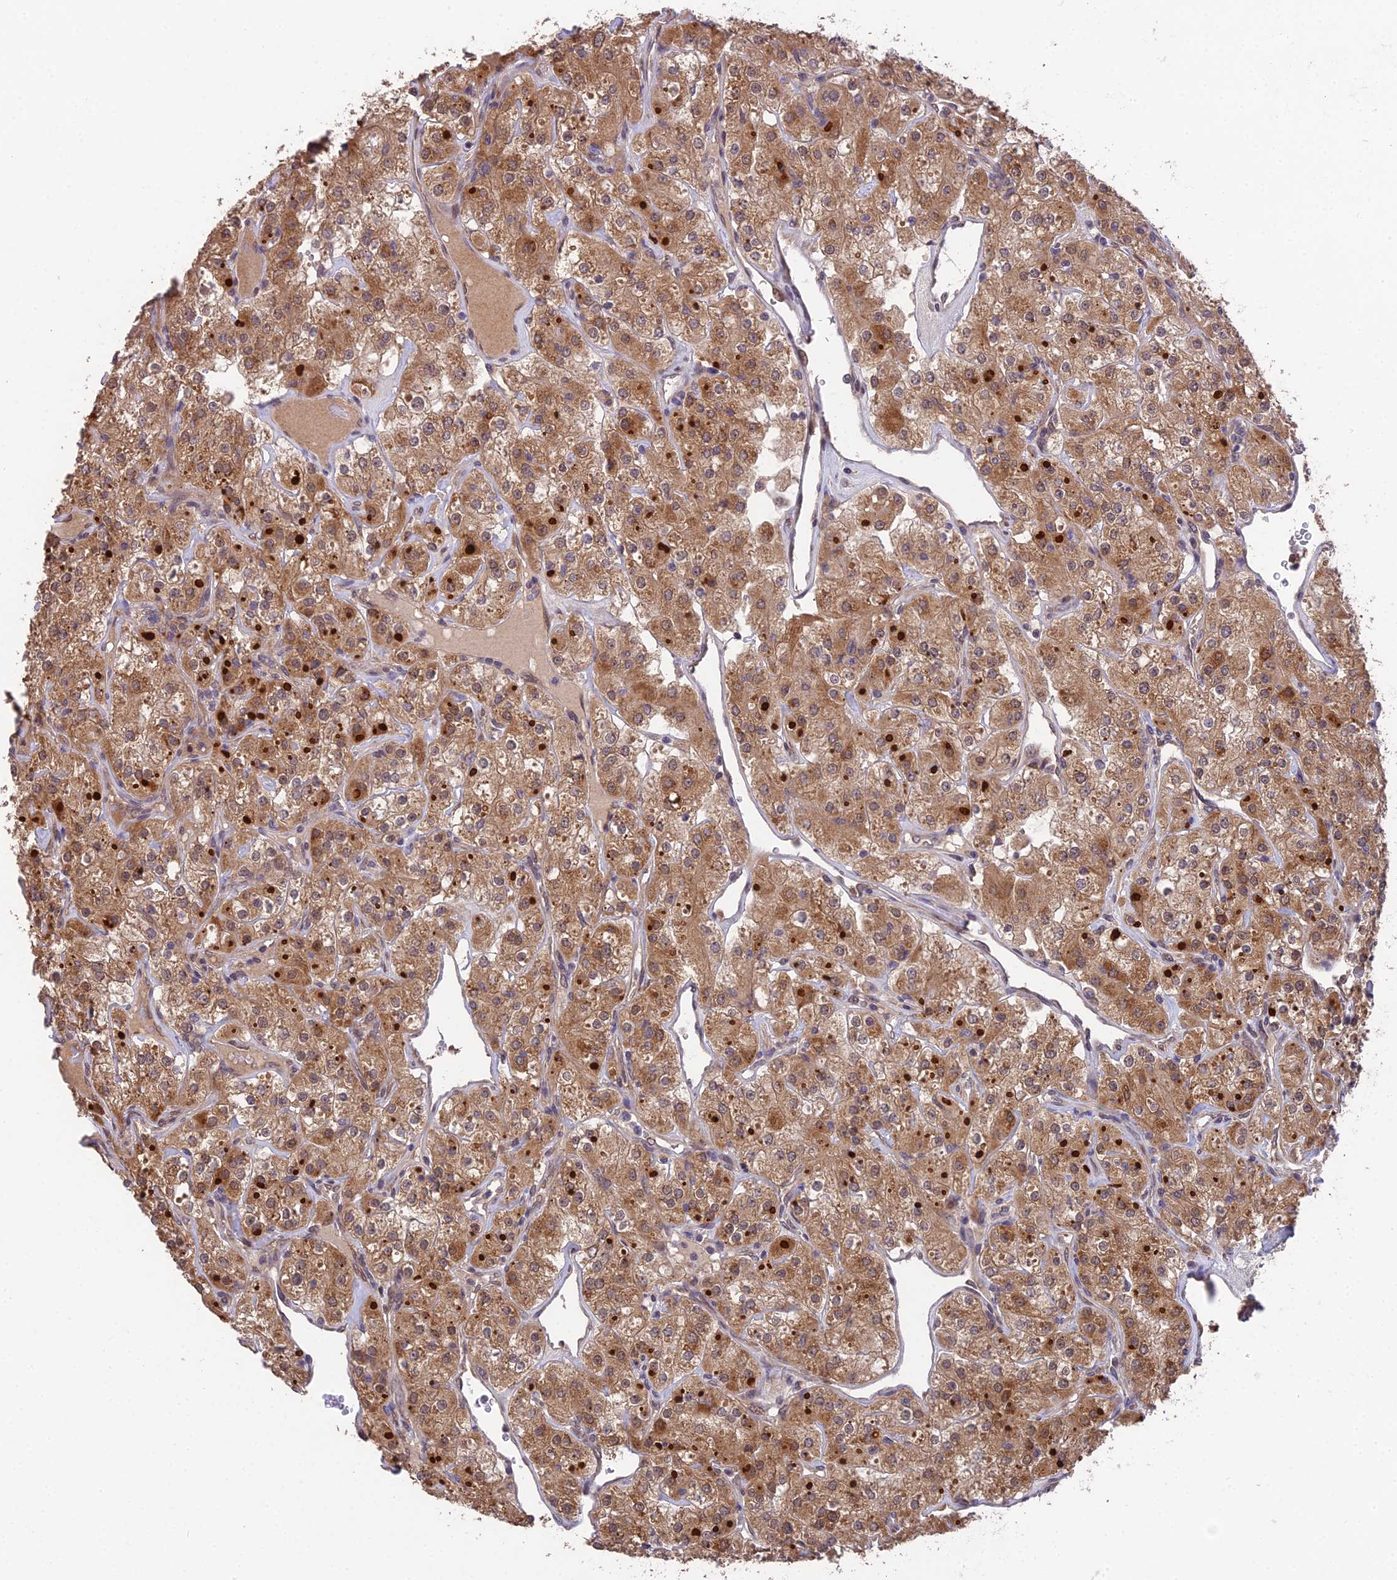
{"staining": {"intensity": "moderate", "quantity": ">75%", "location": "cytoplasmic/membranous,nuclear"}, "tissue": "renal cancer", "cell_type": "Tumor cells", "image_type": "cancer", "snomed": [{"axis": "morphology", "description": "Adenocarcinoma, NOS"}, {"axis": "topography", "description": "Kidney"}], "caption": "Tumor cells demonstrate medium levels of moderate cytoplasmic/membranous and nuclear positivity in about >75% of cells in adenocarcinoma (renal).", "gene": "CYP2R1", "patient": {"sex": "male", "age": 77}}